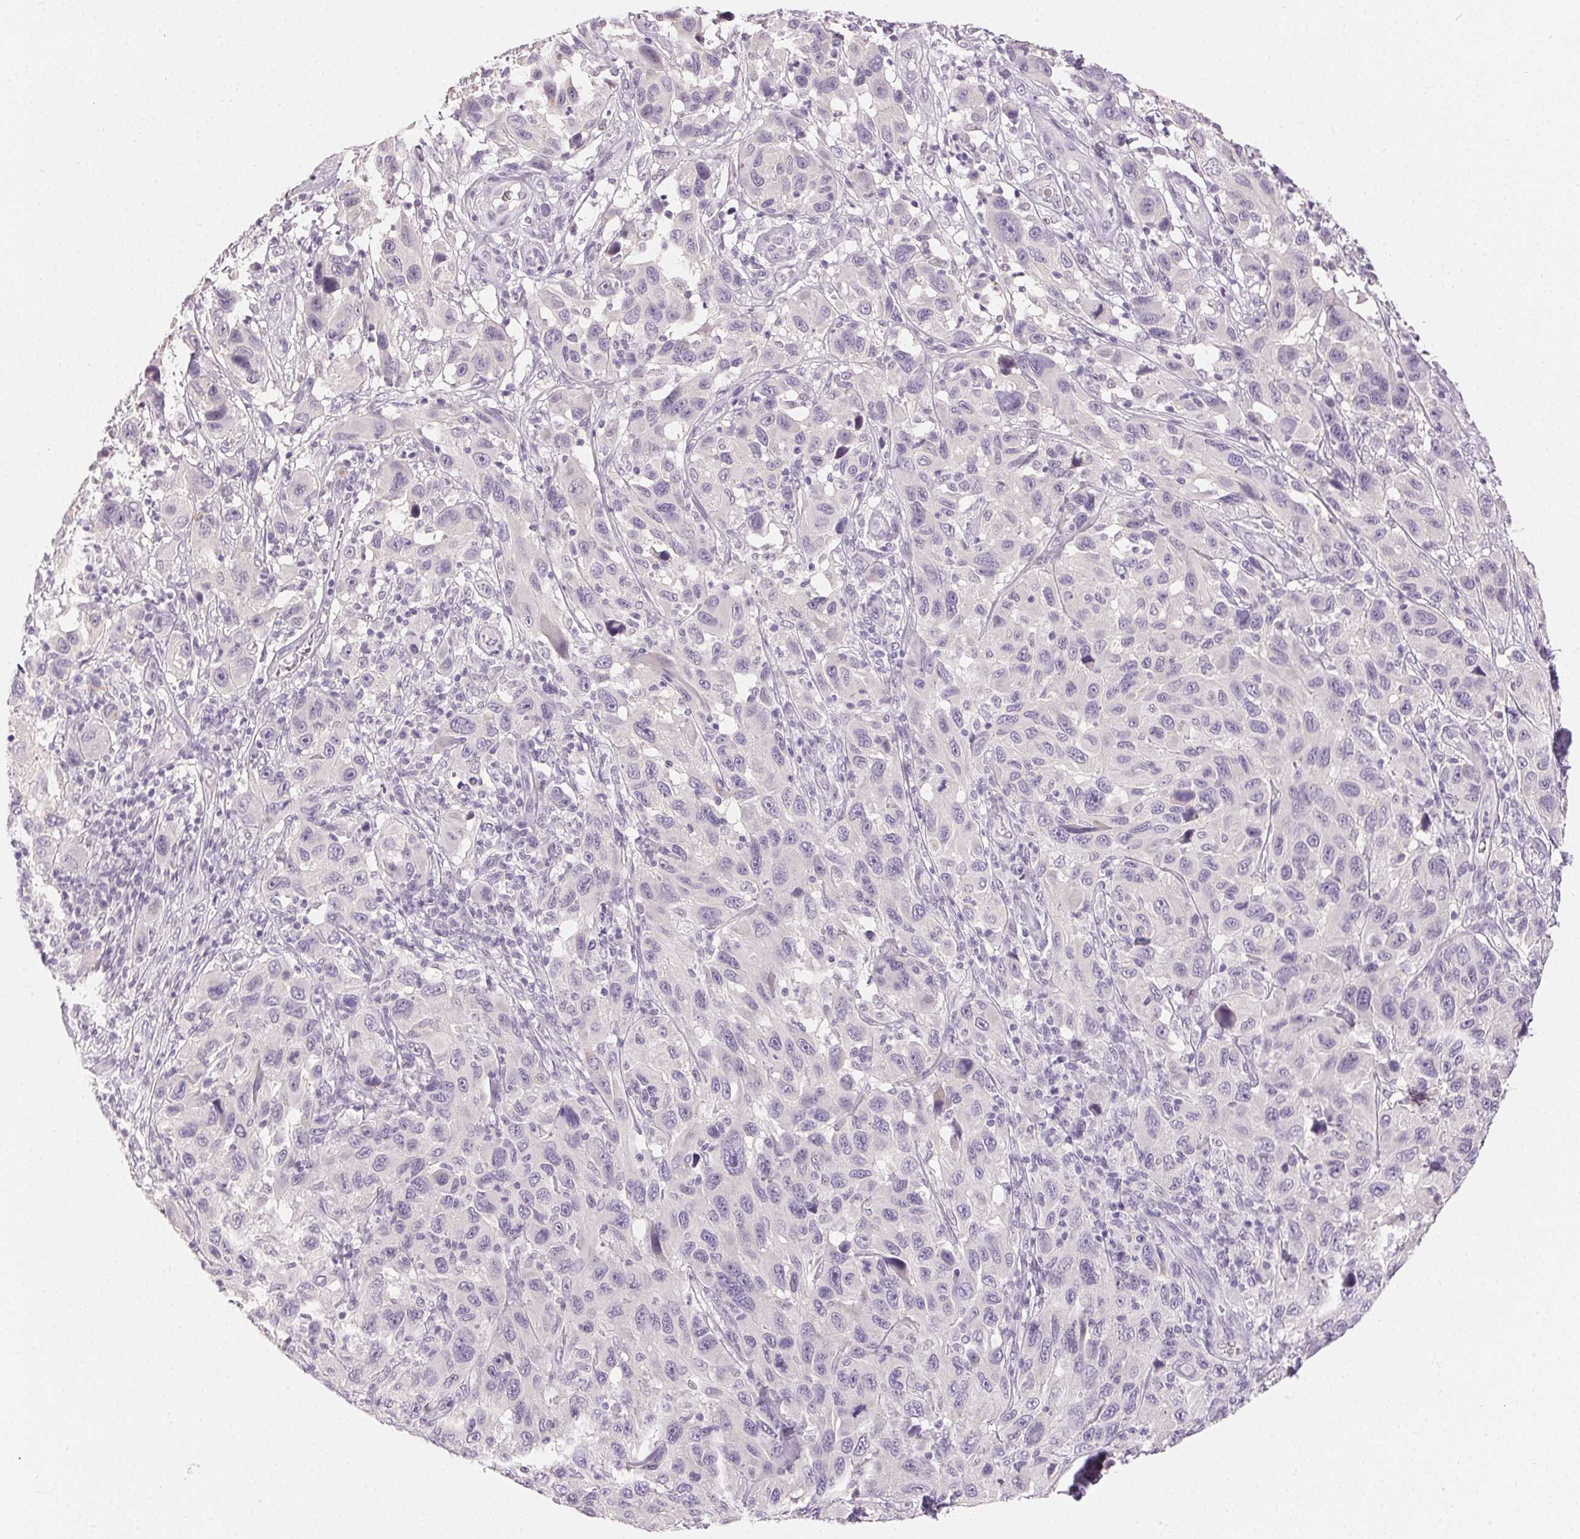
{"staining": {"intensity": "negative", "quantity": "none", "location": "none"}, "tissue": "melanoma", "cell_type": "Tumor cells", "image_type": "cancer", "snomed": [{"axis": "morphology", "description": "Malignant melanoma, NOS"}, {"axis": "topography", "description": "Skin"}], "caption": "High magnification brightfield microscopy of melanoma stained with DAB (3,3'-diaminobenzidine) (brown) and counterstained with hematoxylin (blue): tumor cells show no significant staining.", "gene": "SFTPD", "patient": {"sex": "male", "age": 53}}